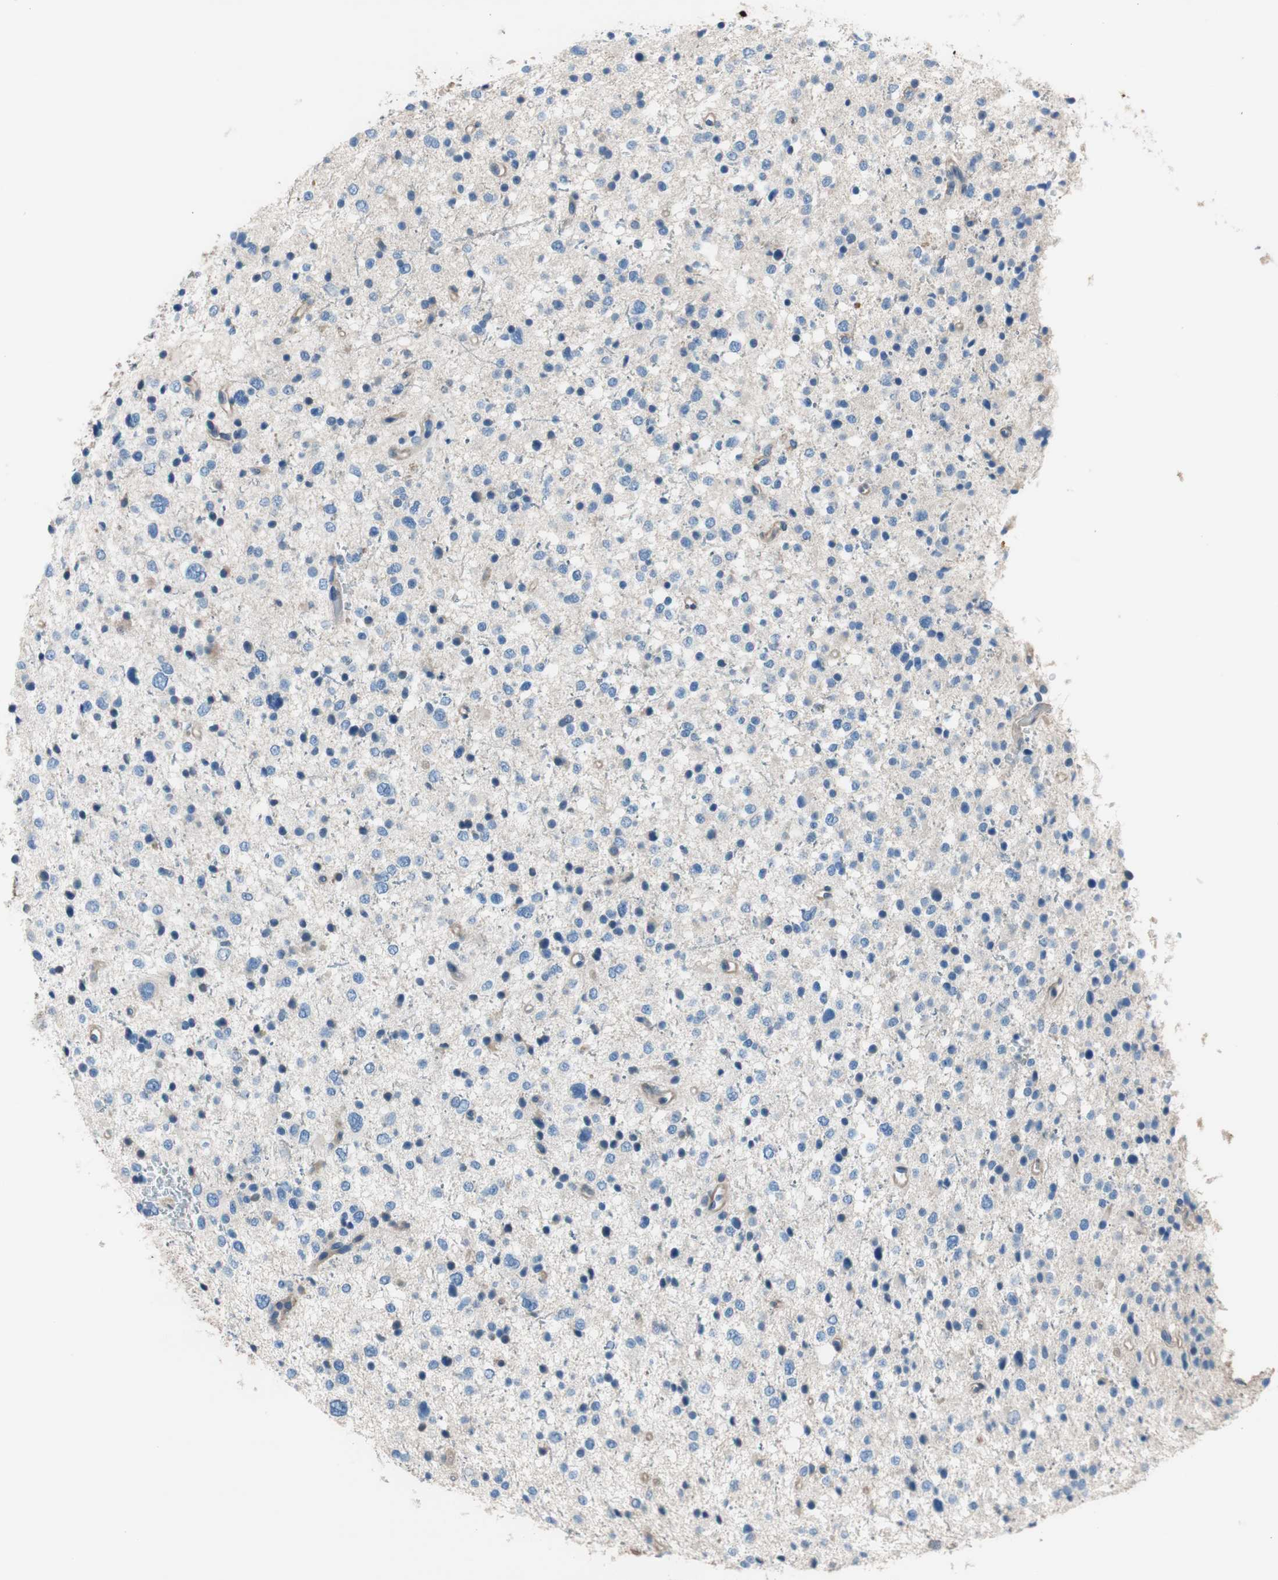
{"staining": {"intensity": "negative", "quantity": "none", "location": "none"}, "tissue": "glioma", "cell_type": "Tumor cells", "image_type": "cancer", "snomed": [{"axis": "morphology", "description": "Glioma, malignant, Low grade"}, {"axis": "topography", "description": "Brain"}], "caption": "Immunohistochemical staining of human glioma exhibits no significant staining in tumor cells.", "gene": "CALML3", "patient": {"sex": "female", "age": 37}}